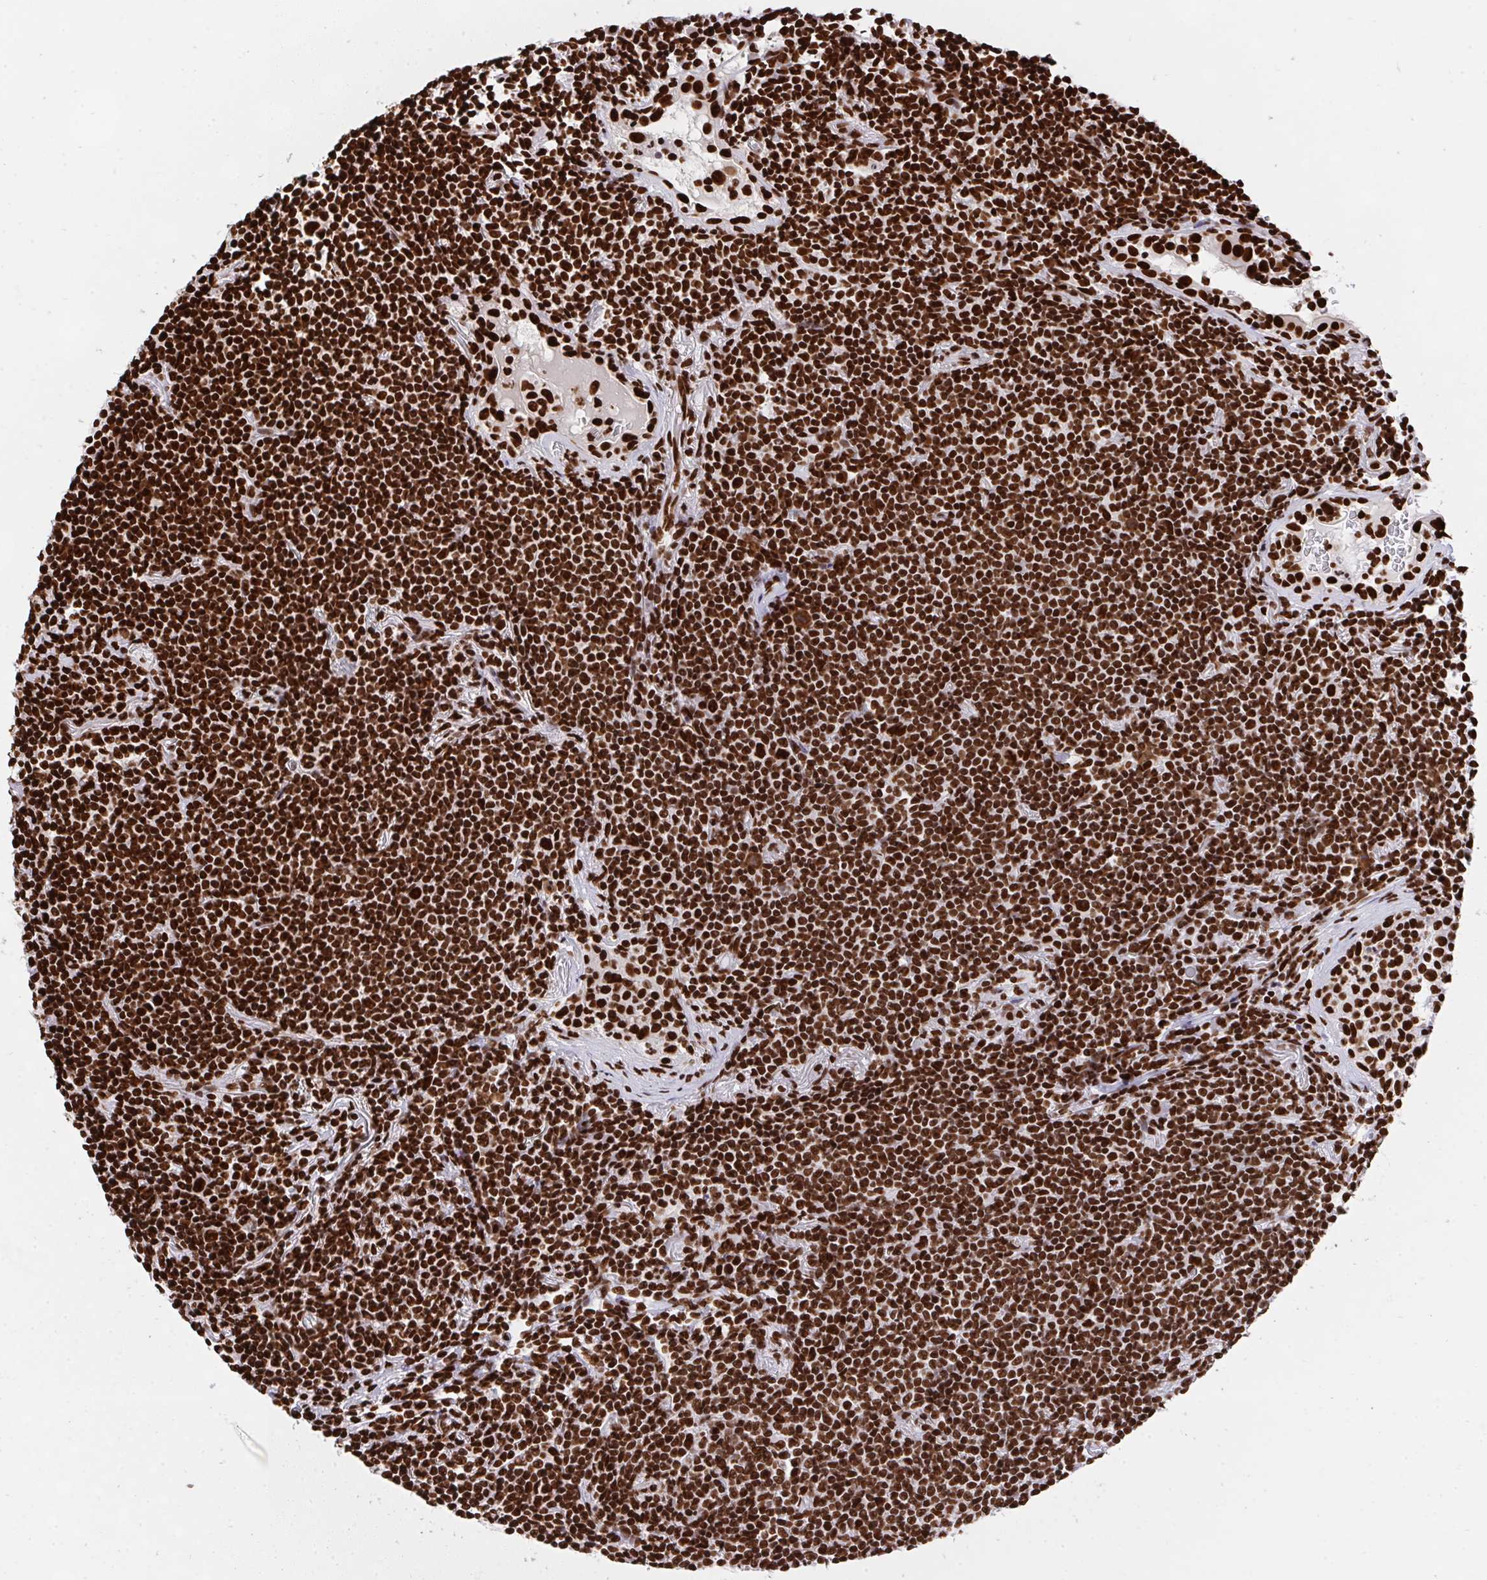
{"staining": {"intensity": "strong", "quantity": ">75%", "location": "nuclear"}, "tissue": "lymphoma", "cell_type": "Tumor cells", "image_type": "cancer", "snomed": [{"axis": "morphology", "description": "Malignant lymphoma, non-Hodgkin's type, Low grade"}, {"axis": "topography", "description": "Lung"}], "caption": "High-power microscopy captured an IHC histopathology image of malignant lymphoma, non-Hodgkin's type (low-grade), revealing strong nuclear staining in about >75% of tumor cells.", "gene": "HNRNPL", "patient": {"sex": "female", "age": 71}}